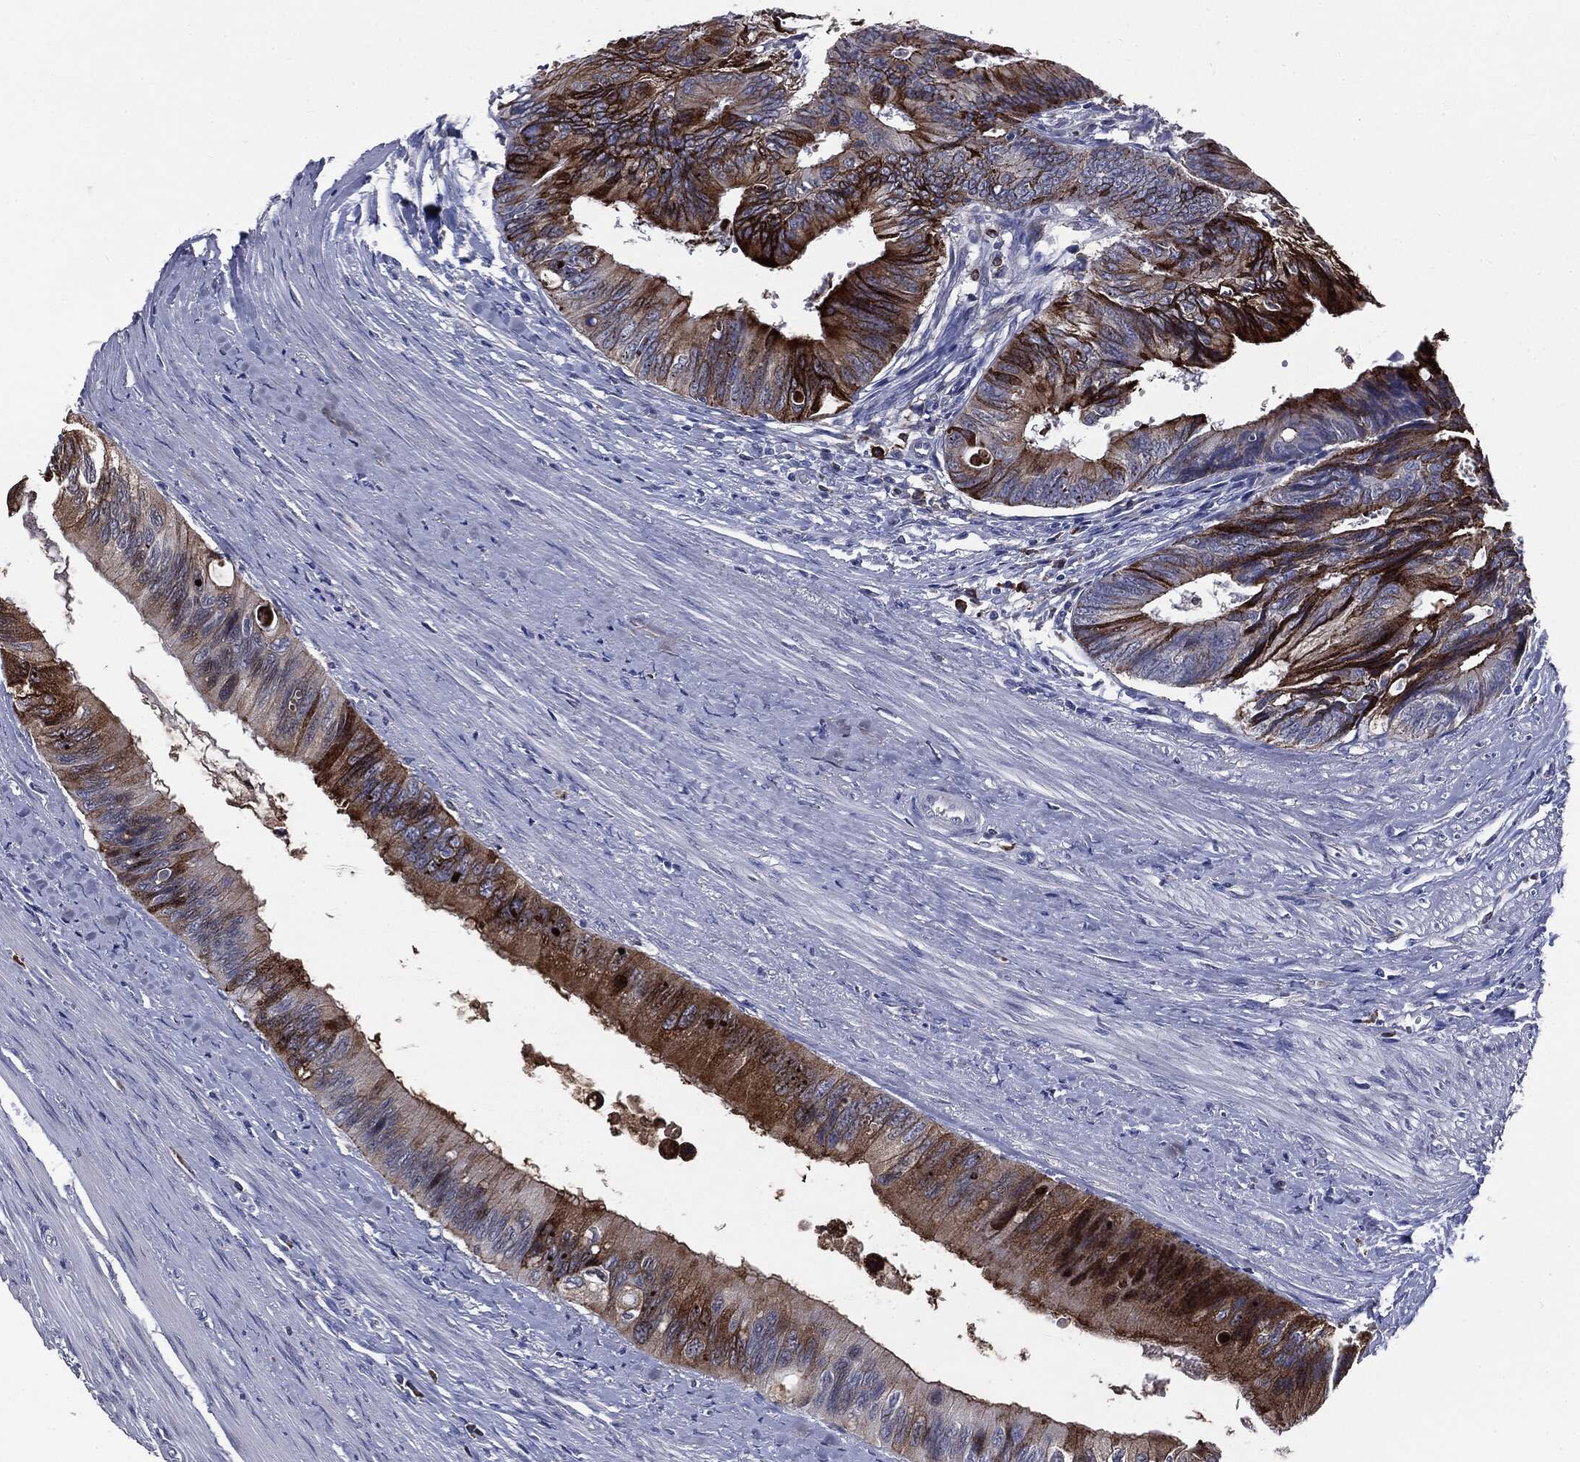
{"staining": {"intensity": "strong", "quantity": "25%-75%", "location": "cytoplasmic/membranous"}, "tissue": "colorectal cancer", "cell_type": "Tumor cells", "image_type": "cancer", "snomed": [{"axis": "morphology", "description": "Normal tissue, NOS"}, {"axis": "morphology", "description": "Adenocarcinoma, NOS"}, {"axis": "topography", "description": "Colon"}], "caption": "Colorectal cancer stained with a protein marker shows strong staining in tumor cells.", "gene": "PTGS2", "patient": {"sex": "male", "age": 65}}